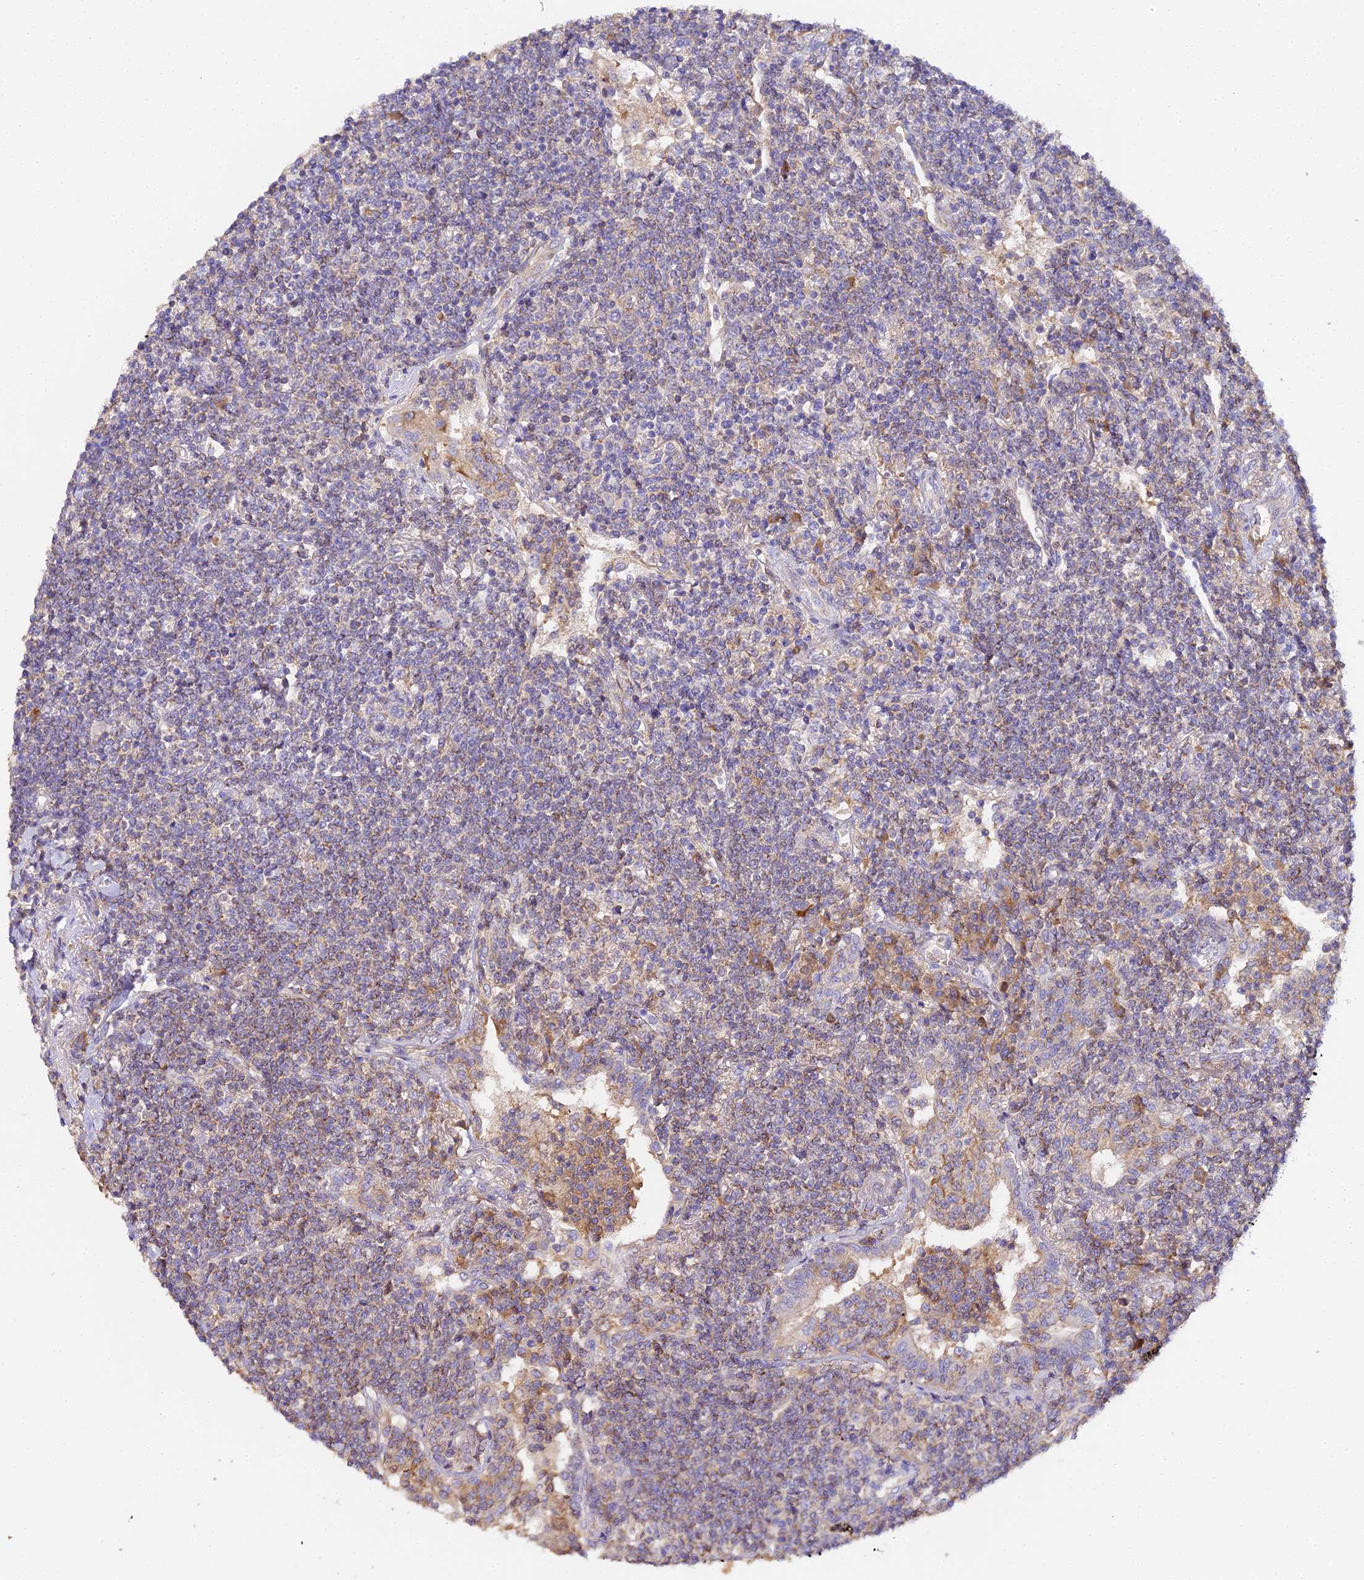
{"staining": {"intensity": "moderate", "quantity": "<25%", "location": "cytoplasmic/membranous"}, "tissue": "lymphoma", "cell_type": "Tumor cells", "image_type": "cancer", "snomed": [{"axis": "morphology", "description": "Malignant lymphoma, non-Hodgkin's type, Low grade"}, {"axis": "topography", "description": "Lung"}], "caption": "An image of low-grade malignant lymphoma, non-Hodgkin's type stained for a protein displays moderate cytoplasmic/membranous brown staining in tumor cells.", "gene": "SCX", "patient": {"sex": "female", "age": 71}}